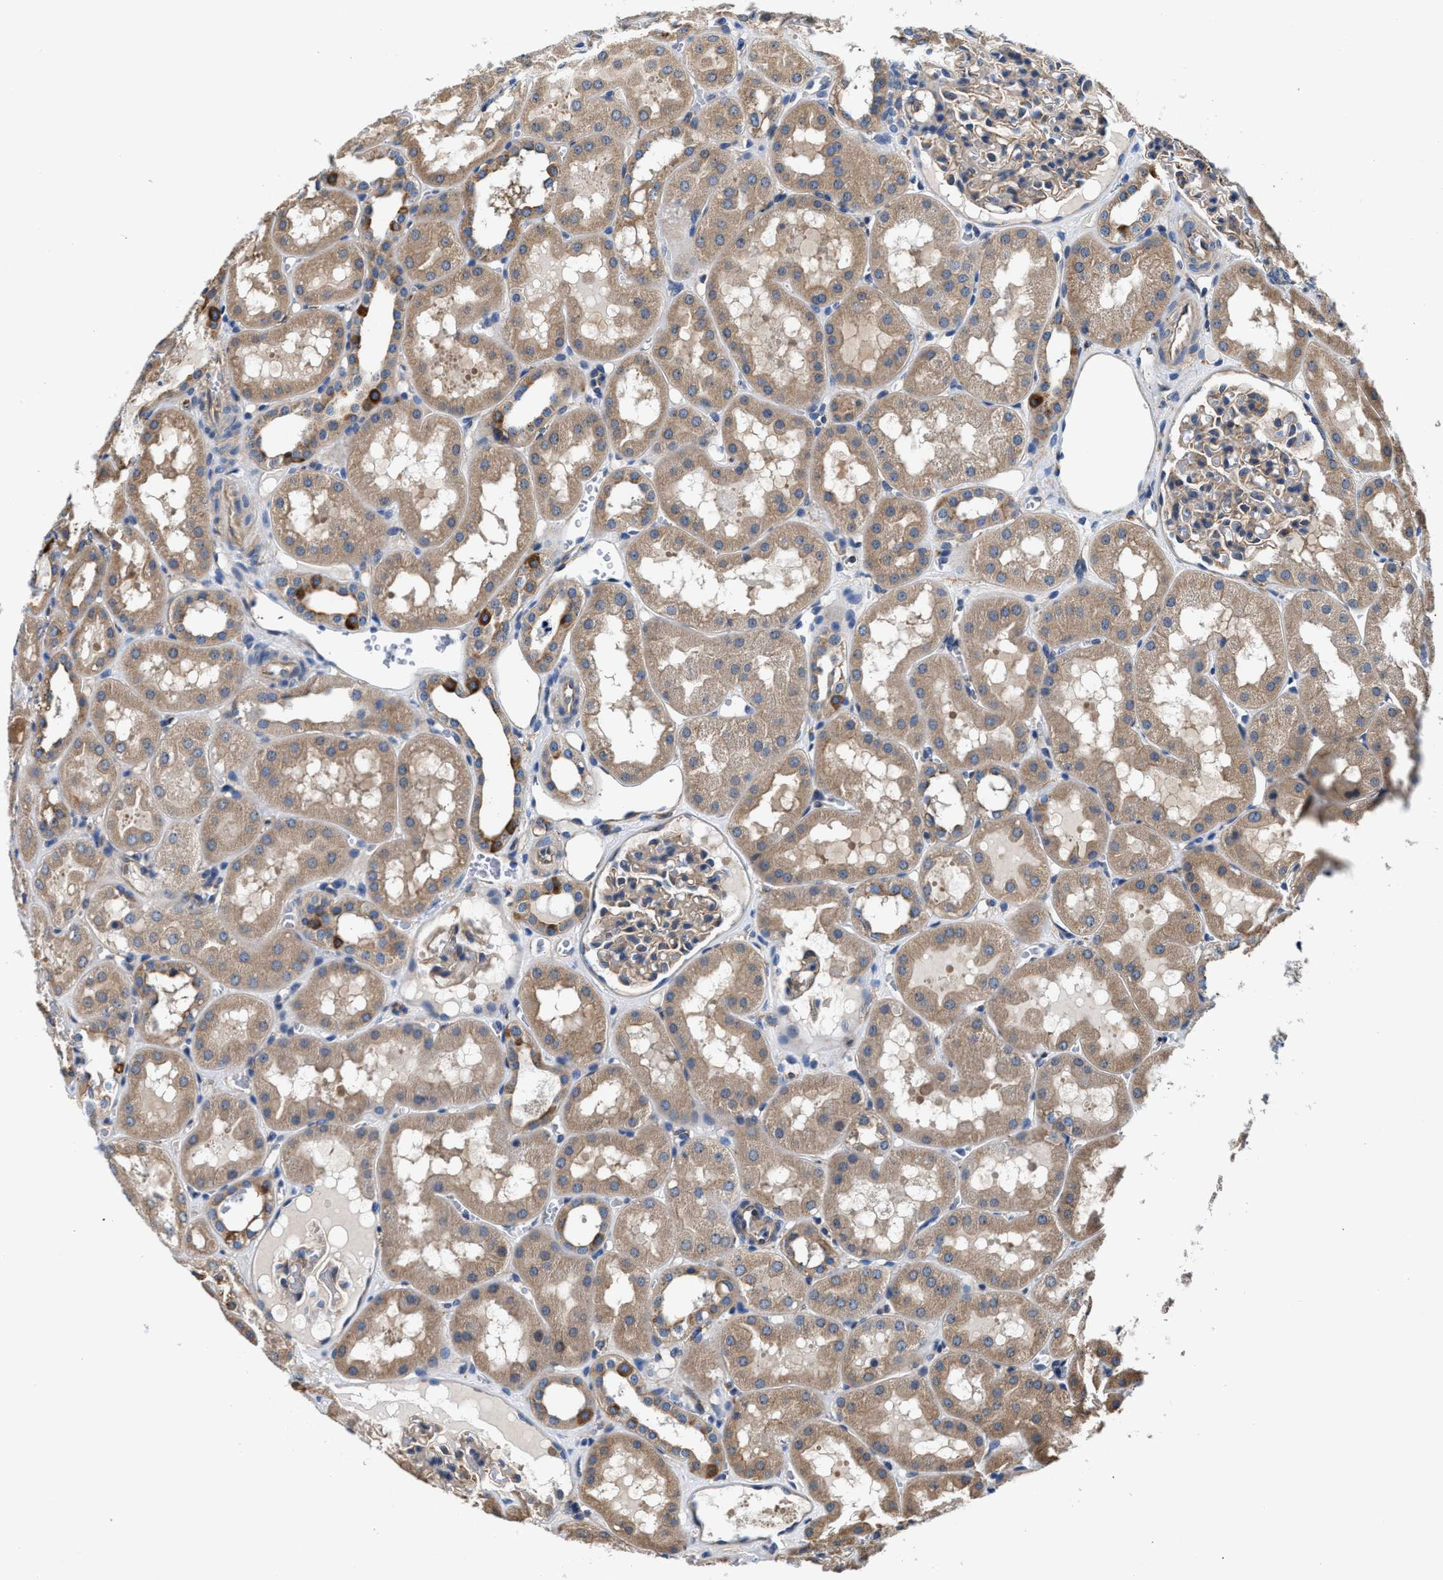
{"staining": {"intensity": "weak", "quantity": ">75%", "location": "cytoplasmic/membranous"}, "tissue": "kidney", "cell_type": "Cells in glomeruli", "image_type": "normal", "snomed": [{"axis": "morphology", "description": "Normal tissue, NOS"}, {"axis": "topography", "description": "Kidney"}, {"axis": "topography", "description": "Urinary bladder"}], "caption": "Immunohistochemistry (IHC) histopathology image of benign kidney: kidney stained using IHC reveals low levels of weak protein expression localized specifically in the cytoplasmic/membranous of cells in glomeruli, appearing as a cytoplasmic/membranous brown color.", "gene": "PPP1R9B", "patient": {"sex": "male", "age": 16}}